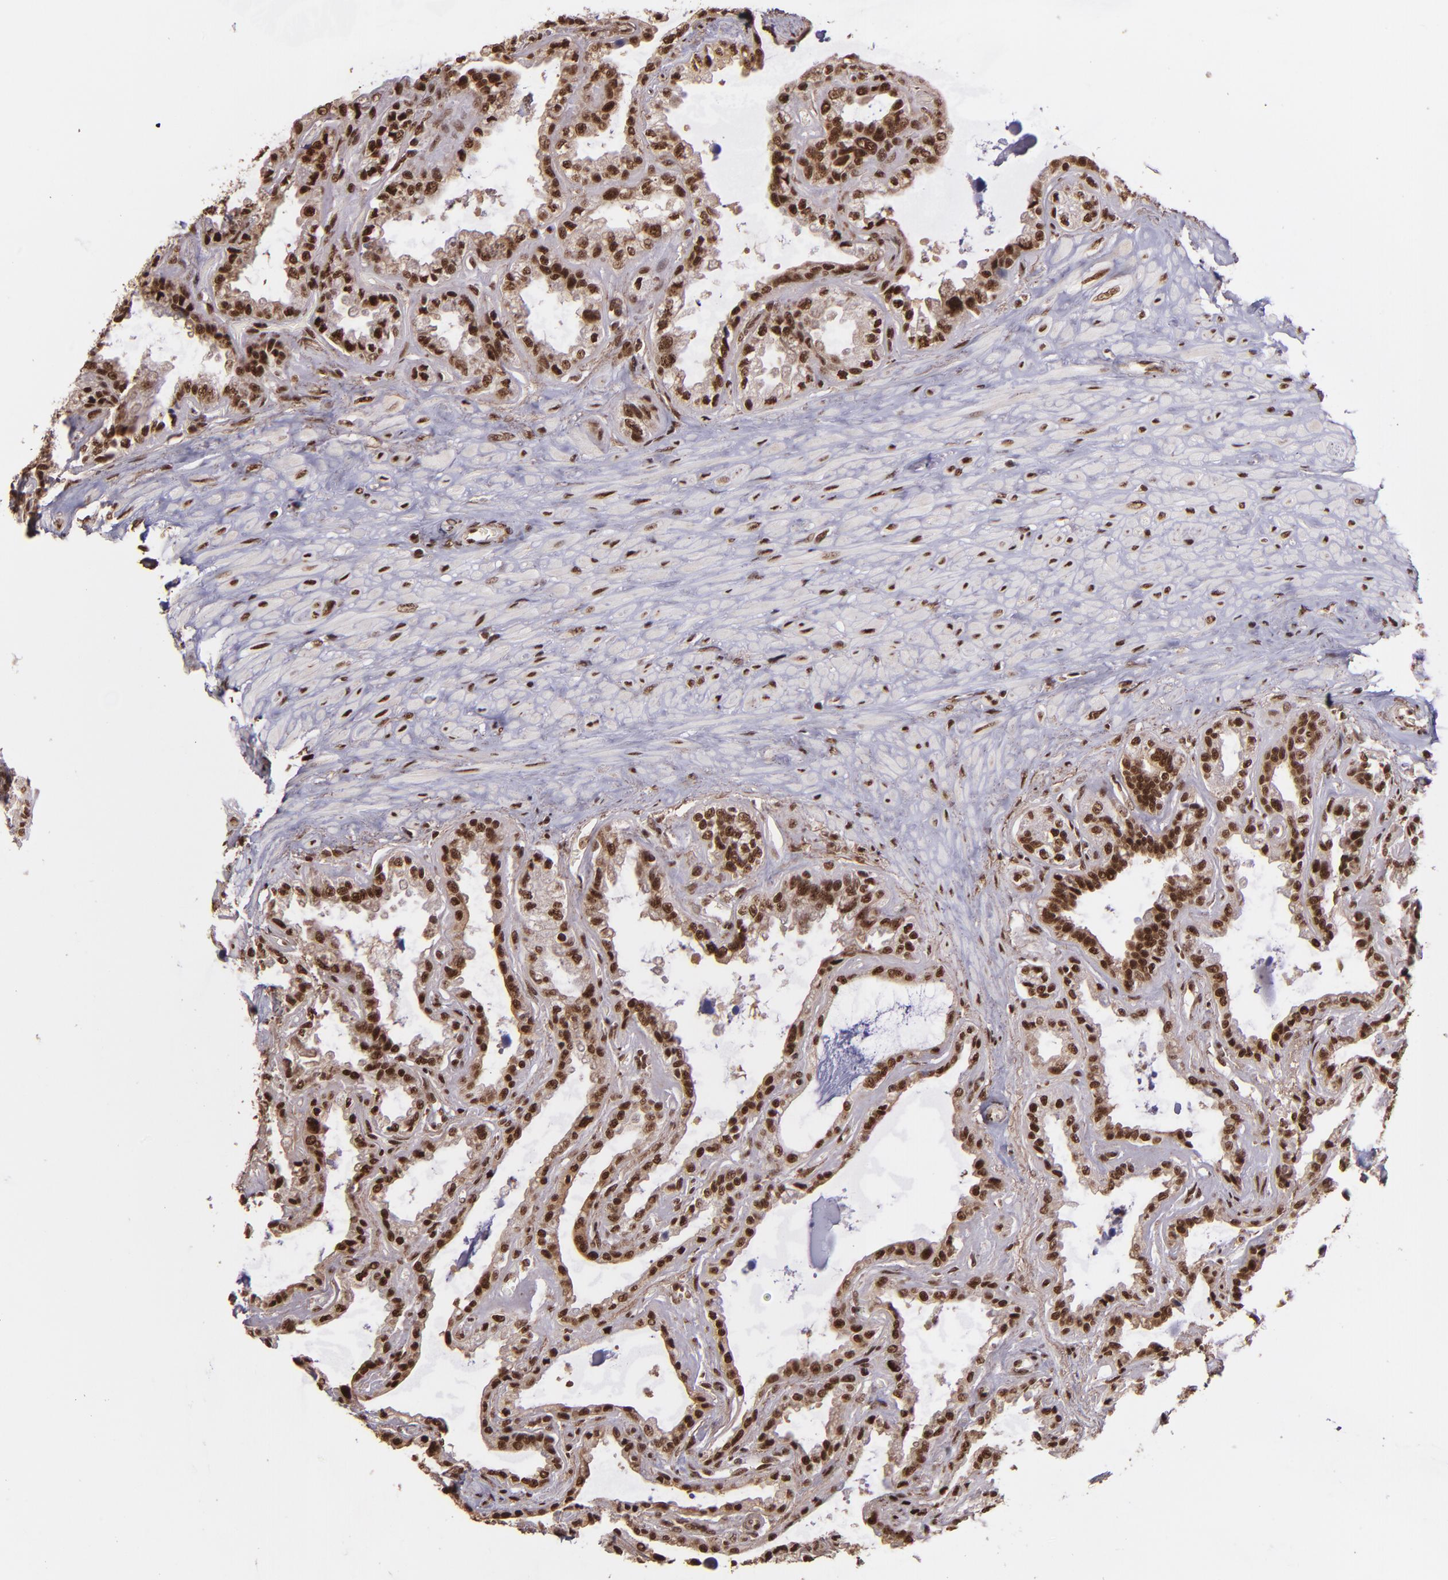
{"staining": {"intensity": "strong", "quantity": ">75%", "location": "cytoplasmic/membranous,nuclear"}, "tissue": "seminal vesicle", "cell_type": "Glandular cells", "image_type": "normal", "snomed": [{"axis": "morphology", "description": "Normal tissue, NOS"}, {"axis": "morphology", "description": "Inflammation, NOS"}, {"axis": "topography", "description": "Urinary bladder"}, {"axis": "topography", "description": "Prostate"}, {"axis": "topography", "description": "Seminal veicle"}], "caption": "DAB immunohistochemical staining of normal human seminal vesicle exhibits strong cytoplasmic/membranous,nuclear protein expression in about >75% of glandular cells. Immunohistochemistry stains the protein in brown and the nuclei are stained blue.", "gene": "PQBP1", "patient": {"sex": "male", "age": 82}}